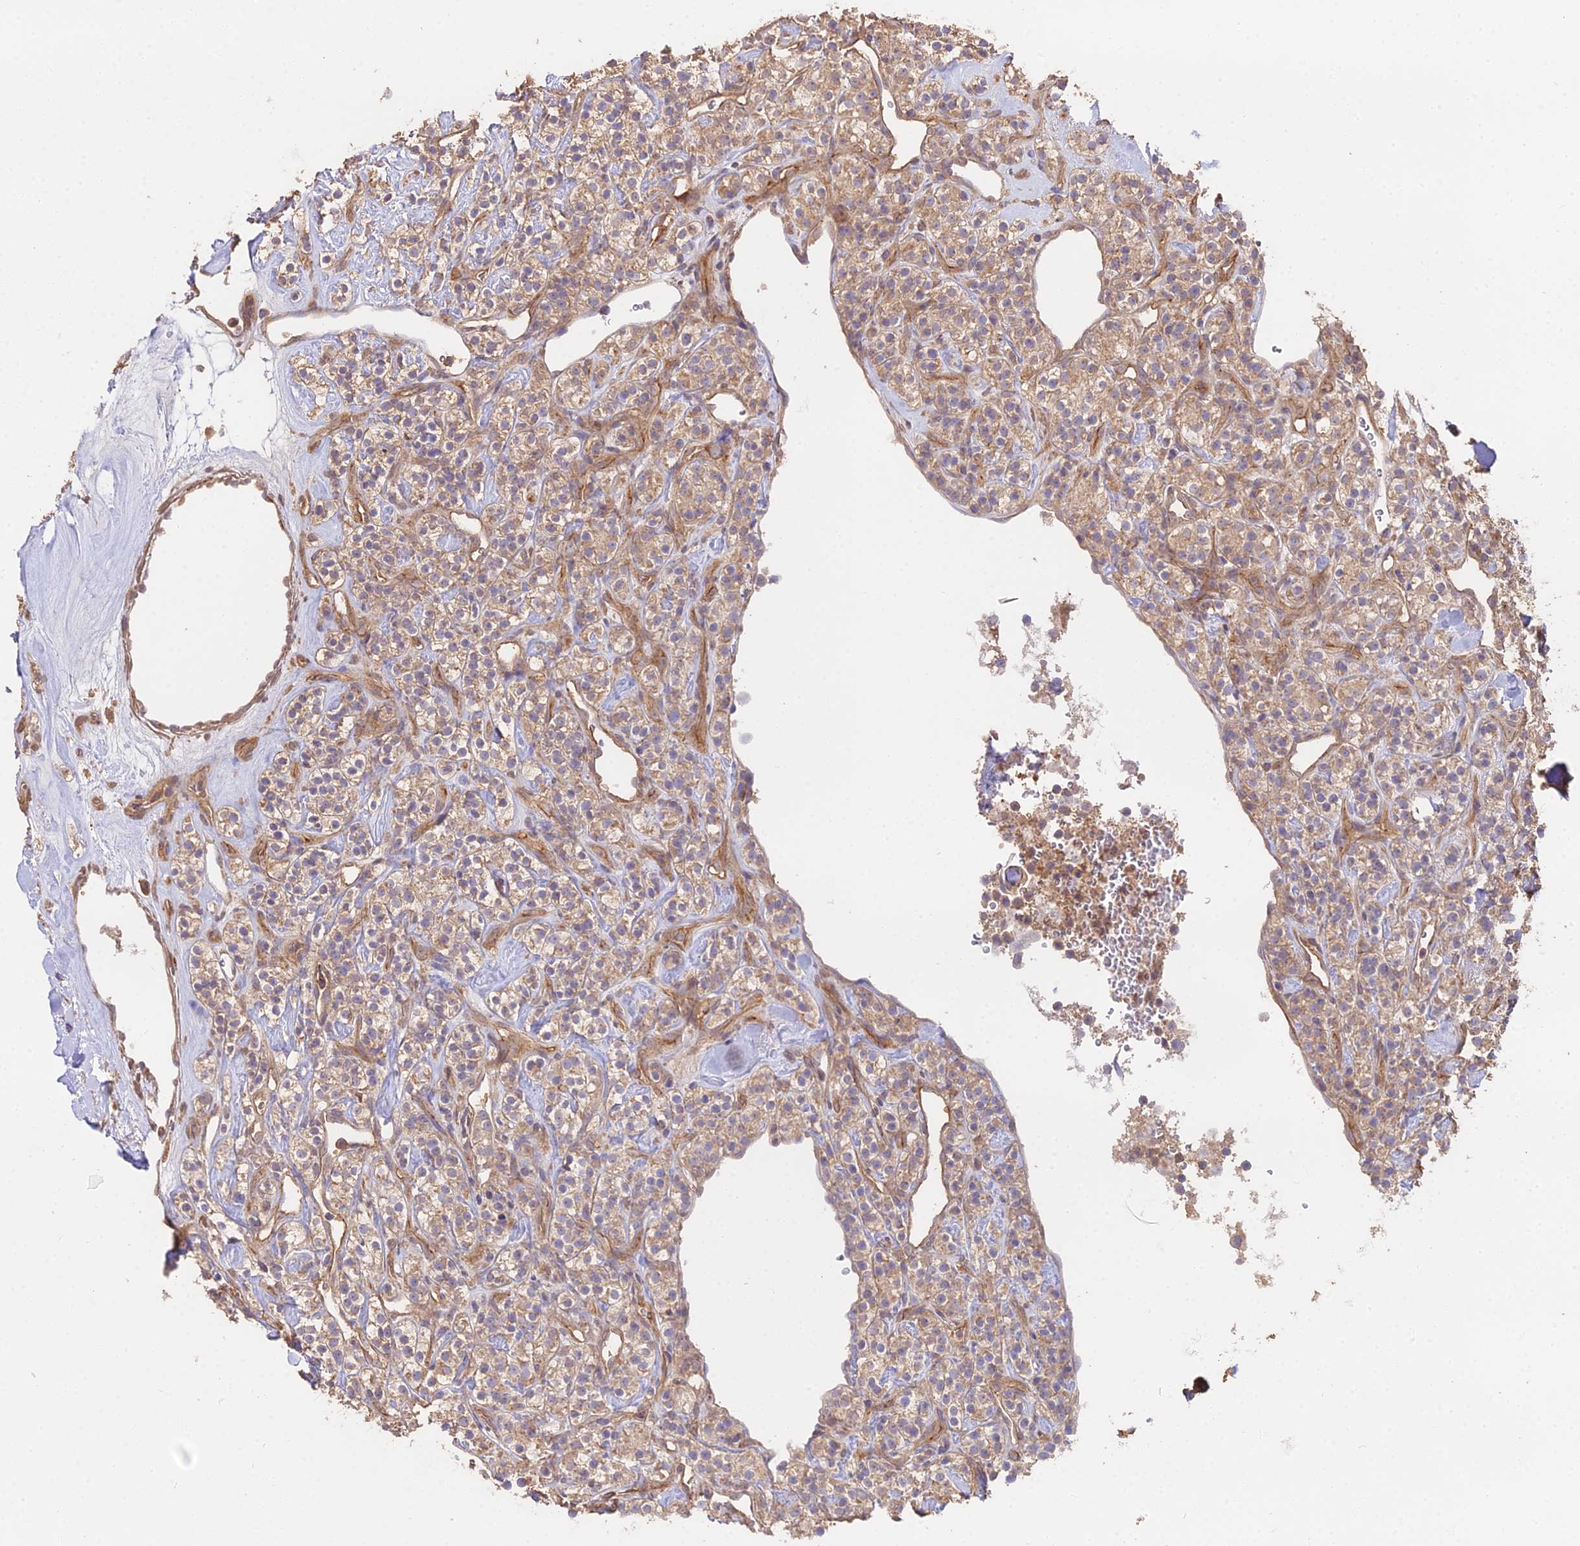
{"staining": {"intensity": "negative", "quantity": "none", "location": "none"}, "tissue": "renal cancer", "cell_type": "Tumor cells", "image_type": "cancer", "snomed": [{"axis": "morphology", "description": "Adenocarcinoma, NOS"}, {"axis": "topography", "description": "Kidney"}], "caption": "Micrograph shows no significant protein positivity in tumor cells of renal cancer (adenocarcinoma).", "gene": "METTL13", "patient": {"sex": "male", "age": 77}}